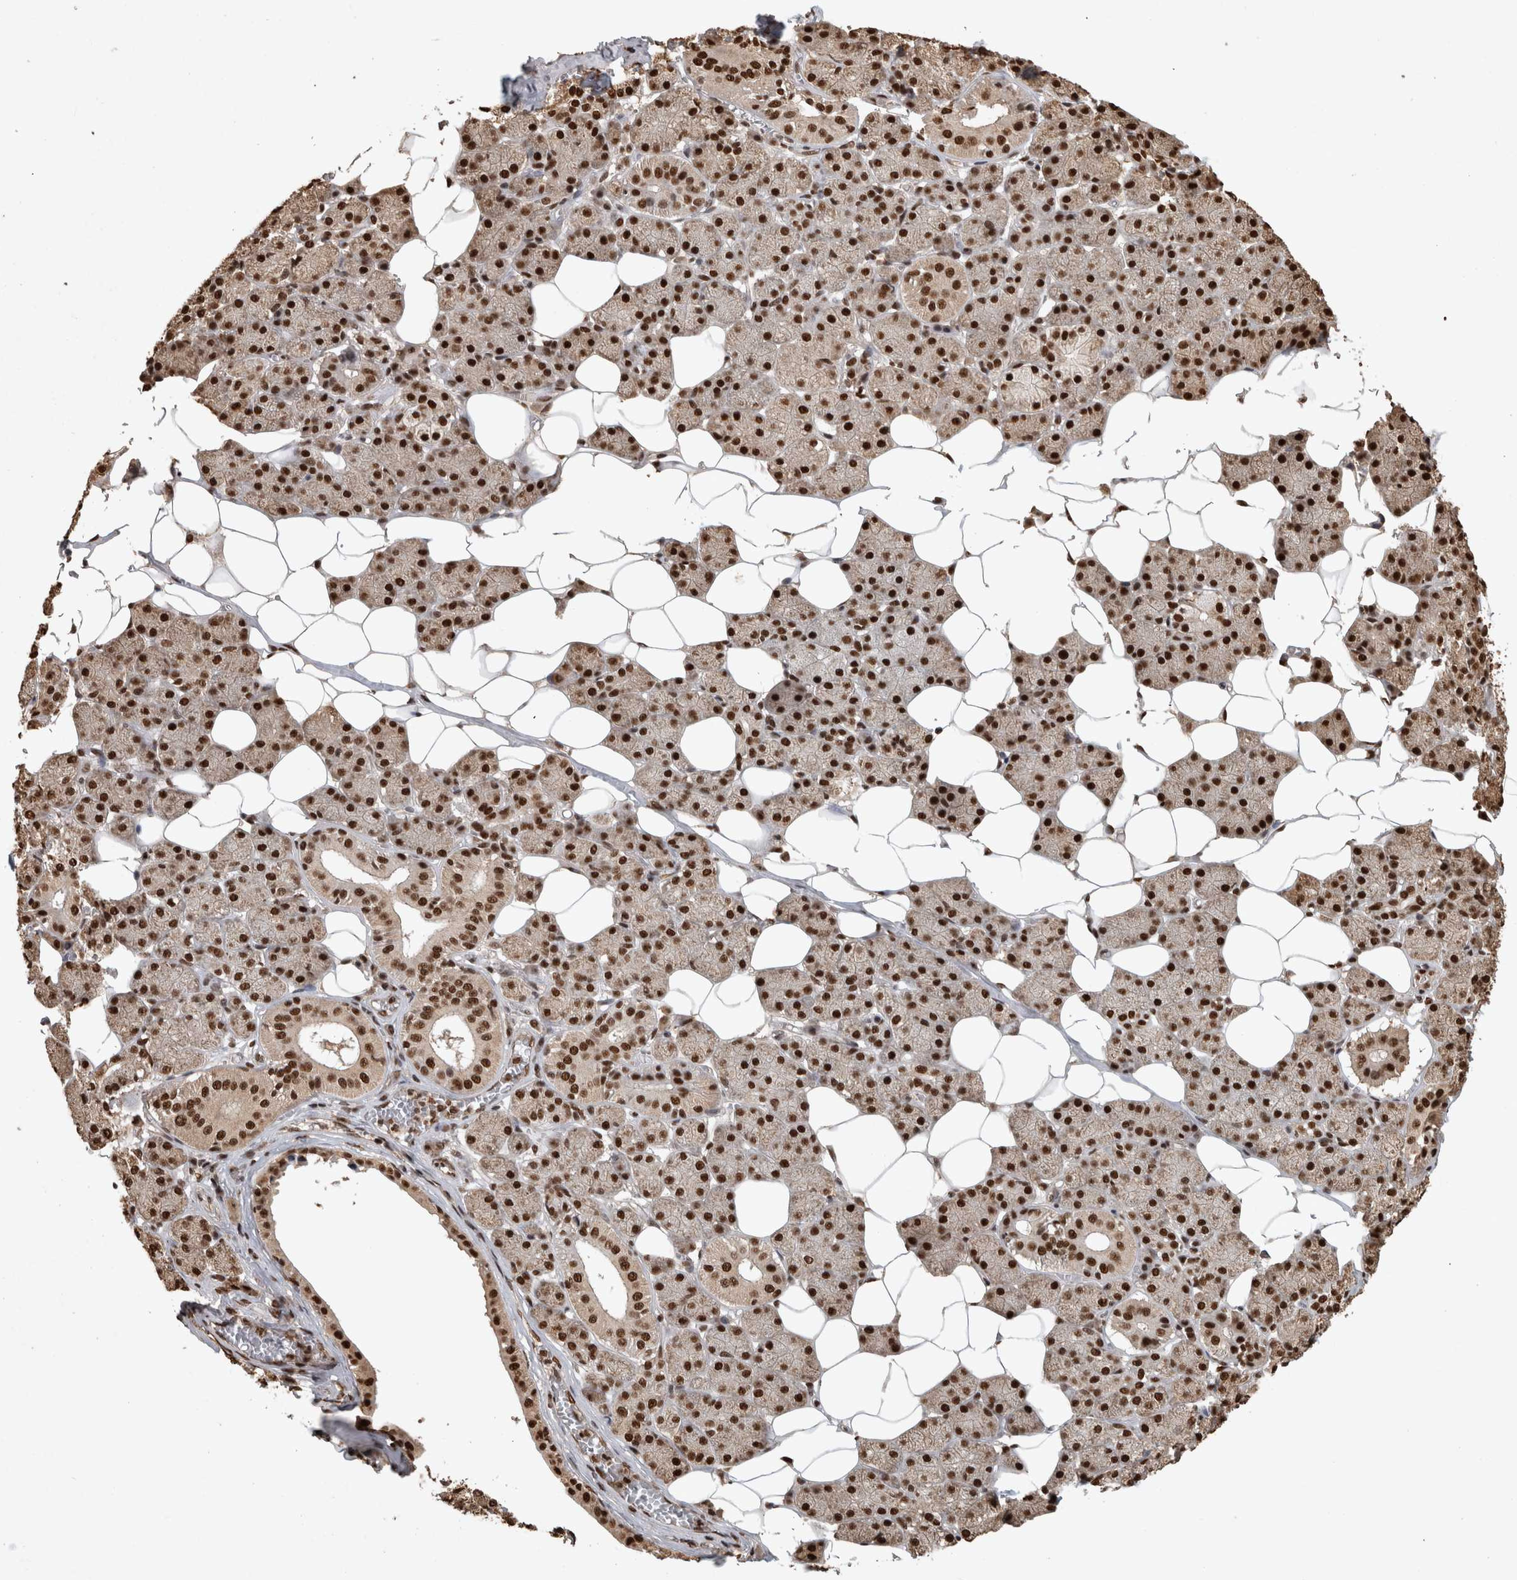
{"staining": {"intensity": "strong", "quantity": ">75%", "location": "nuclear"}, "tissue": "salivary gland", "cell_type": "Glandular cells", "image_type": "normal", "snomed": [{"axis": "morphology", "description": "Normal tissue, NOS"}, {"axis": "topography", "description": "Salivary gland"}], "caption": "The immunohistochemical stain labels strong nuclear expression in glandular cells of normal salivary gland.", "gene": "RAD50", "patient": {"sex": "female", "age": 33}}